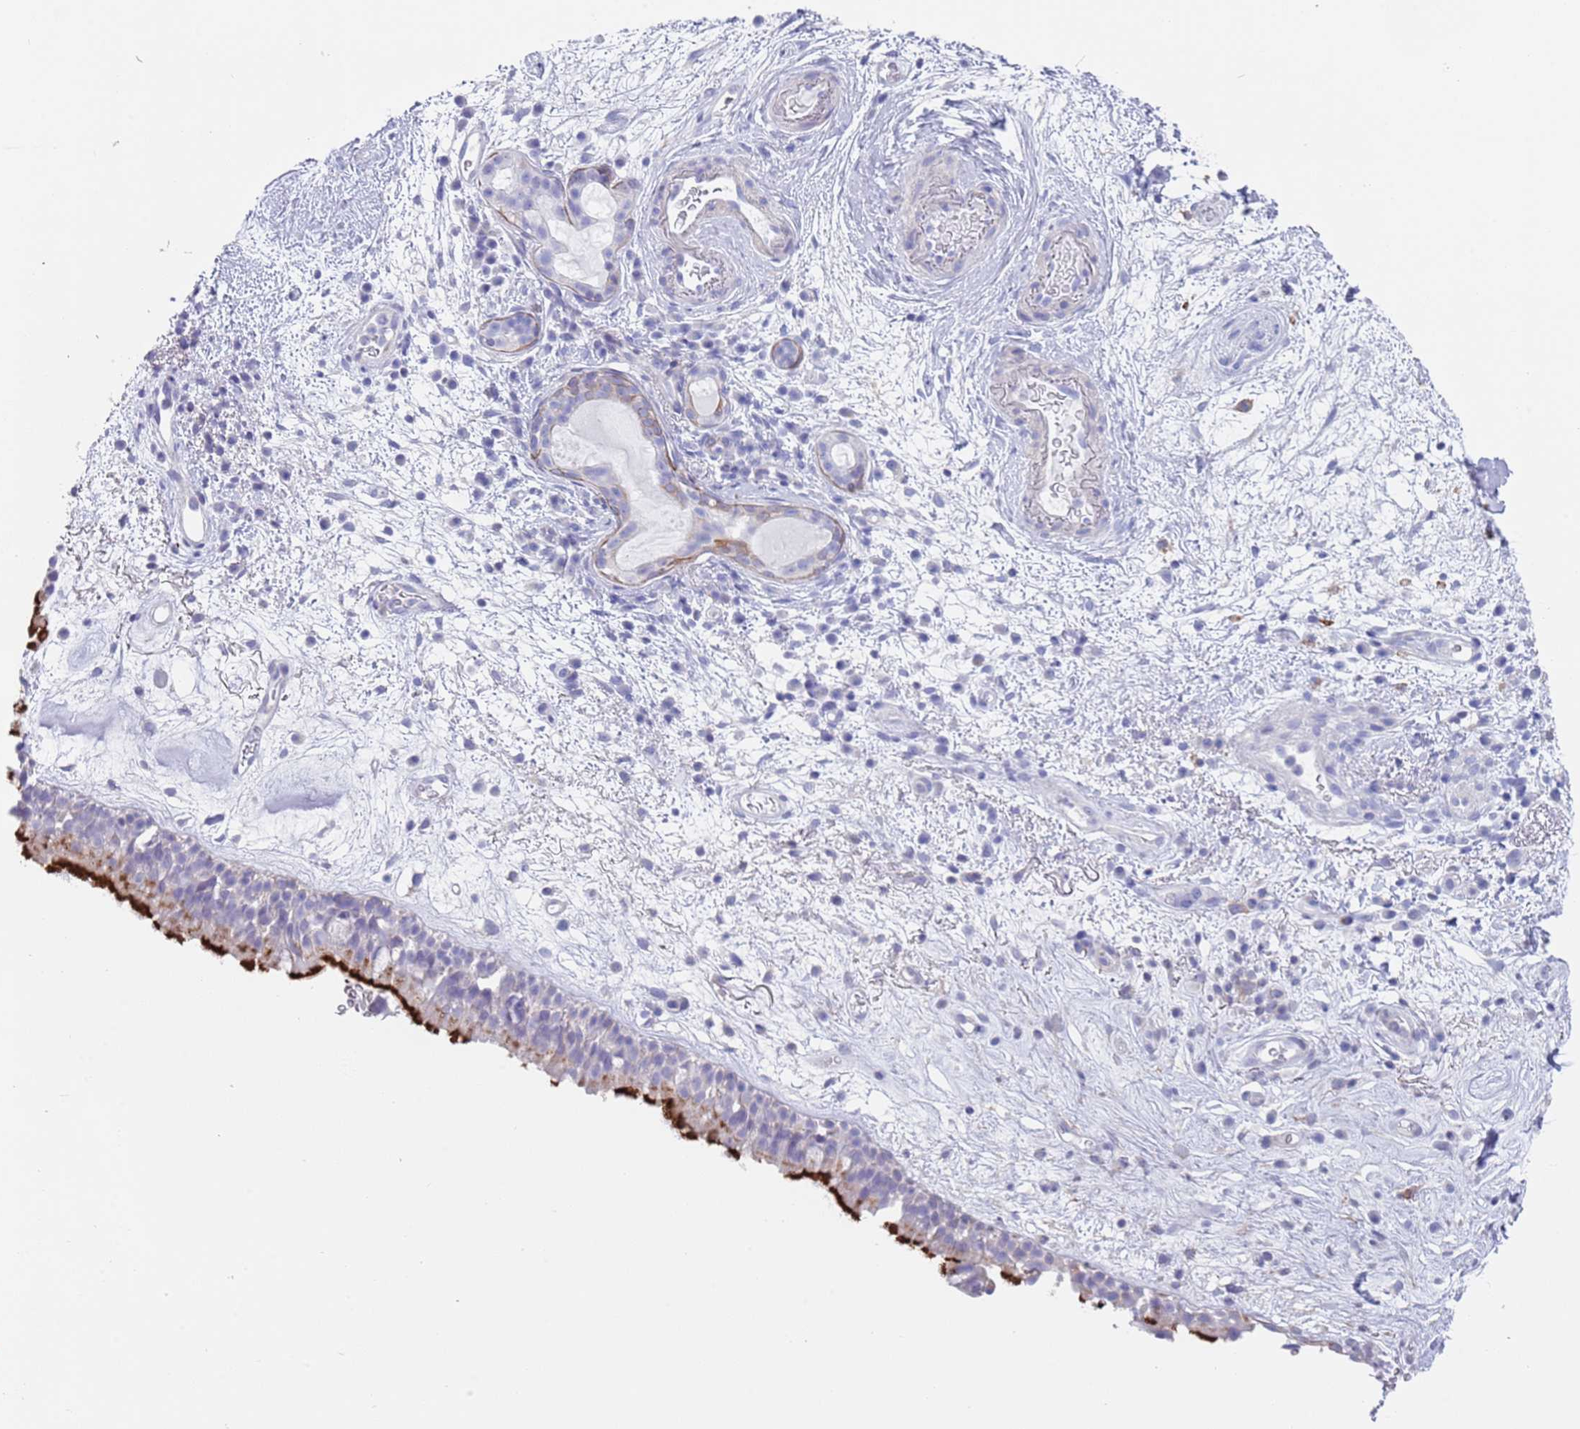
{"staining": {"intensity": "strong", "quantity": "25%-75%", "location": "cytoplasmic/membranous"}, "tissue": "nasopharynx", "cell_type": "Respiratory epithelial cells", "image_type": "normal", "snomed": [{"axis": "morphology", "description": "Normal tissue, NOS"}, {"axis": "morphology", "description": "Squamous cell carcinoma, NOS"}, {"axis": "topography", "description": "Nasopharynx"}, {"axis": "topography", "description": "Head-Neck"}], "caption": "There is high levels of strong cytoplasmic/membranous positivity in respiratory epithelial cells of normal nasopharynx, as demonstrated by immunohistochemical staining (brown color).", "gene": "CPXM2", "patient": {"sex": "male", "age": 85}}